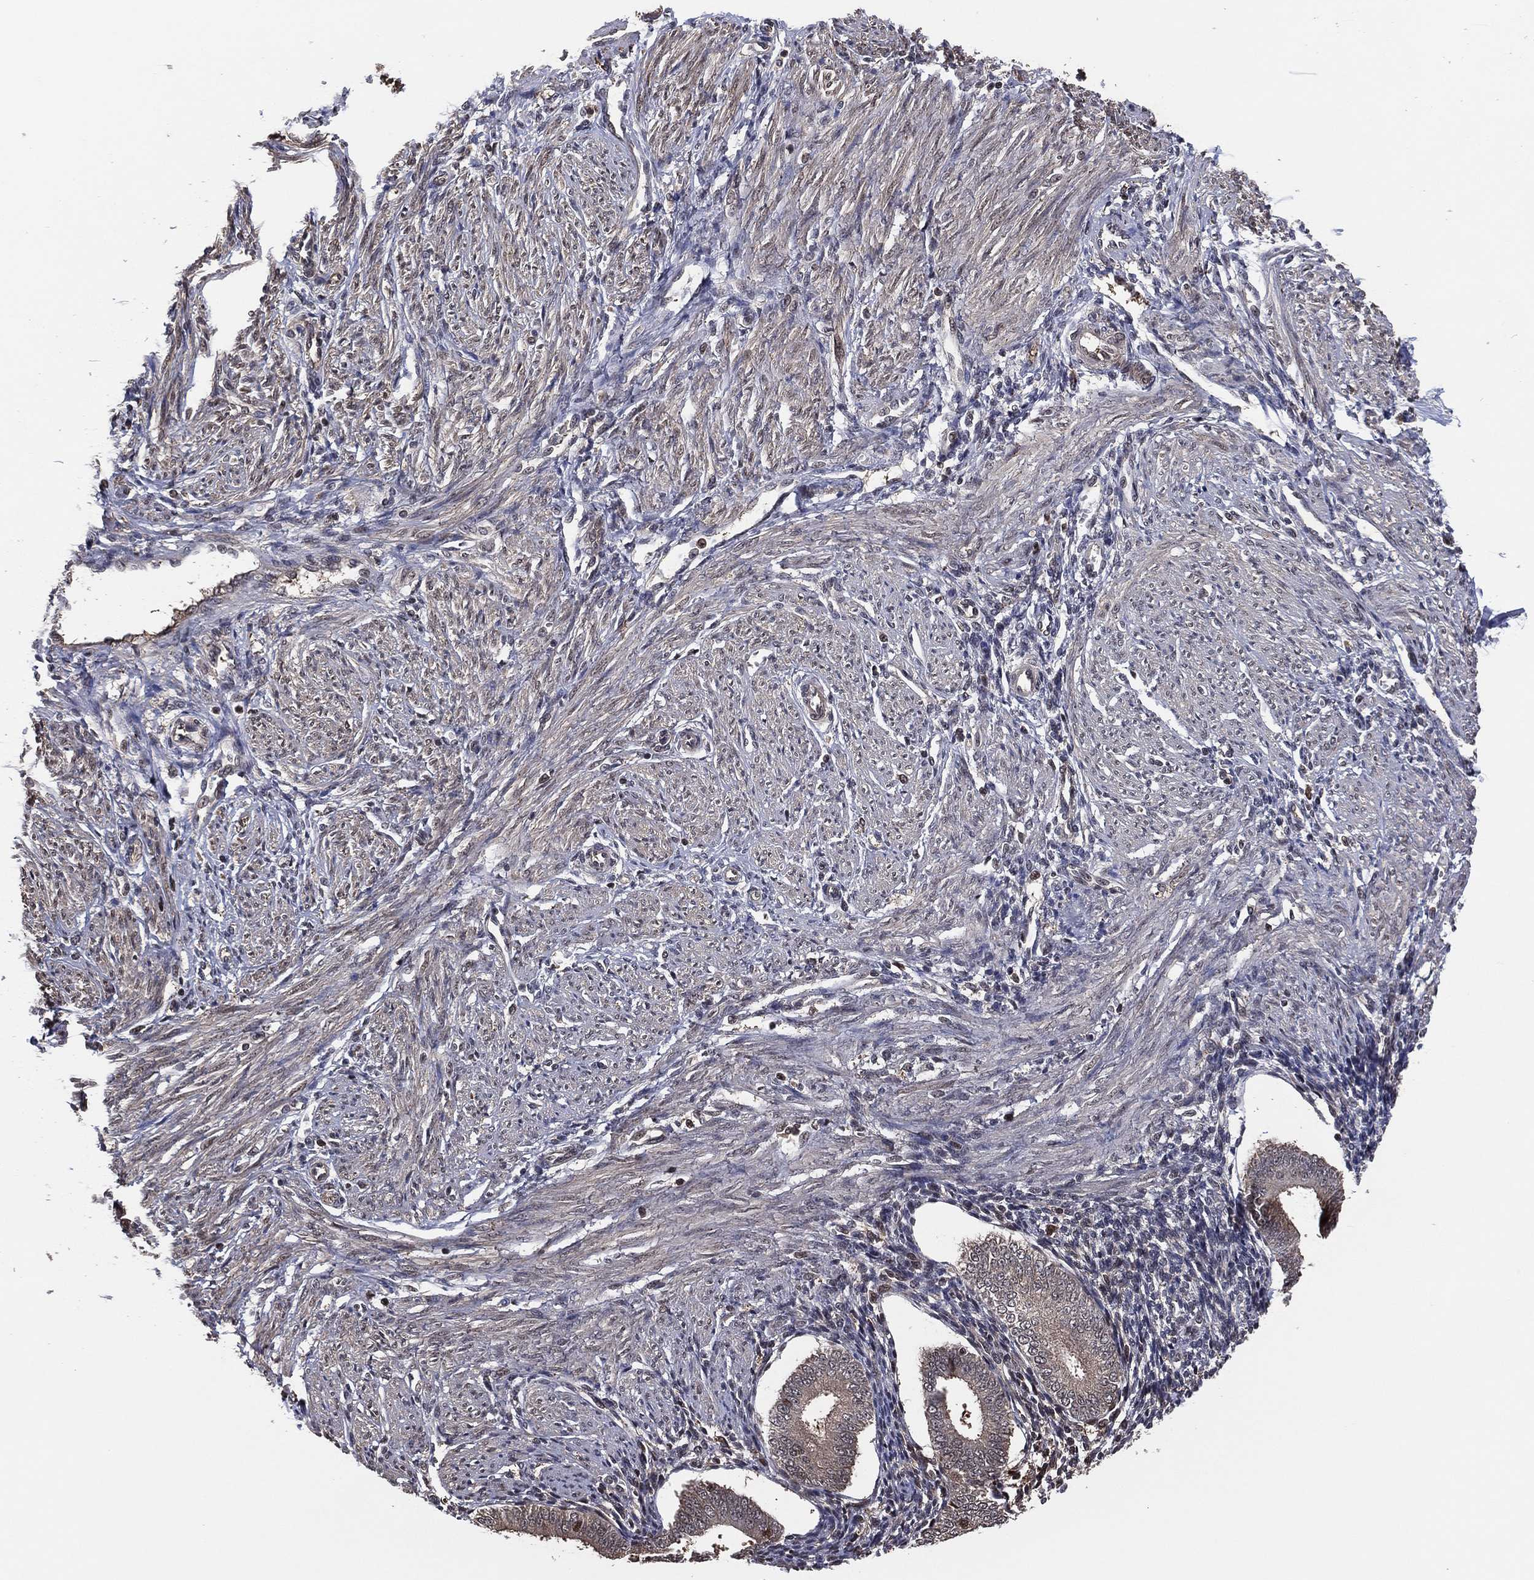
{"staining": {"intensity": "negative", "quantity": "none", "location": "none"}, "tissue": "endometrium", "cell_type": "Cells in endometrial stroma", "image_type": "normal", "snomed": [{"axis": "morphology", "description": "Normal tissue, NOS"}, {"axis": "topography", "description": "Endometrium"}], "caption": "Micrograph shows no protein positivity in cells in endometrial stroma of benign endometrium. (IHC, brightfield microscopy, high magnification).", "gene": "ICOSLG", "patient": {"sex": "female", "age": 39}}